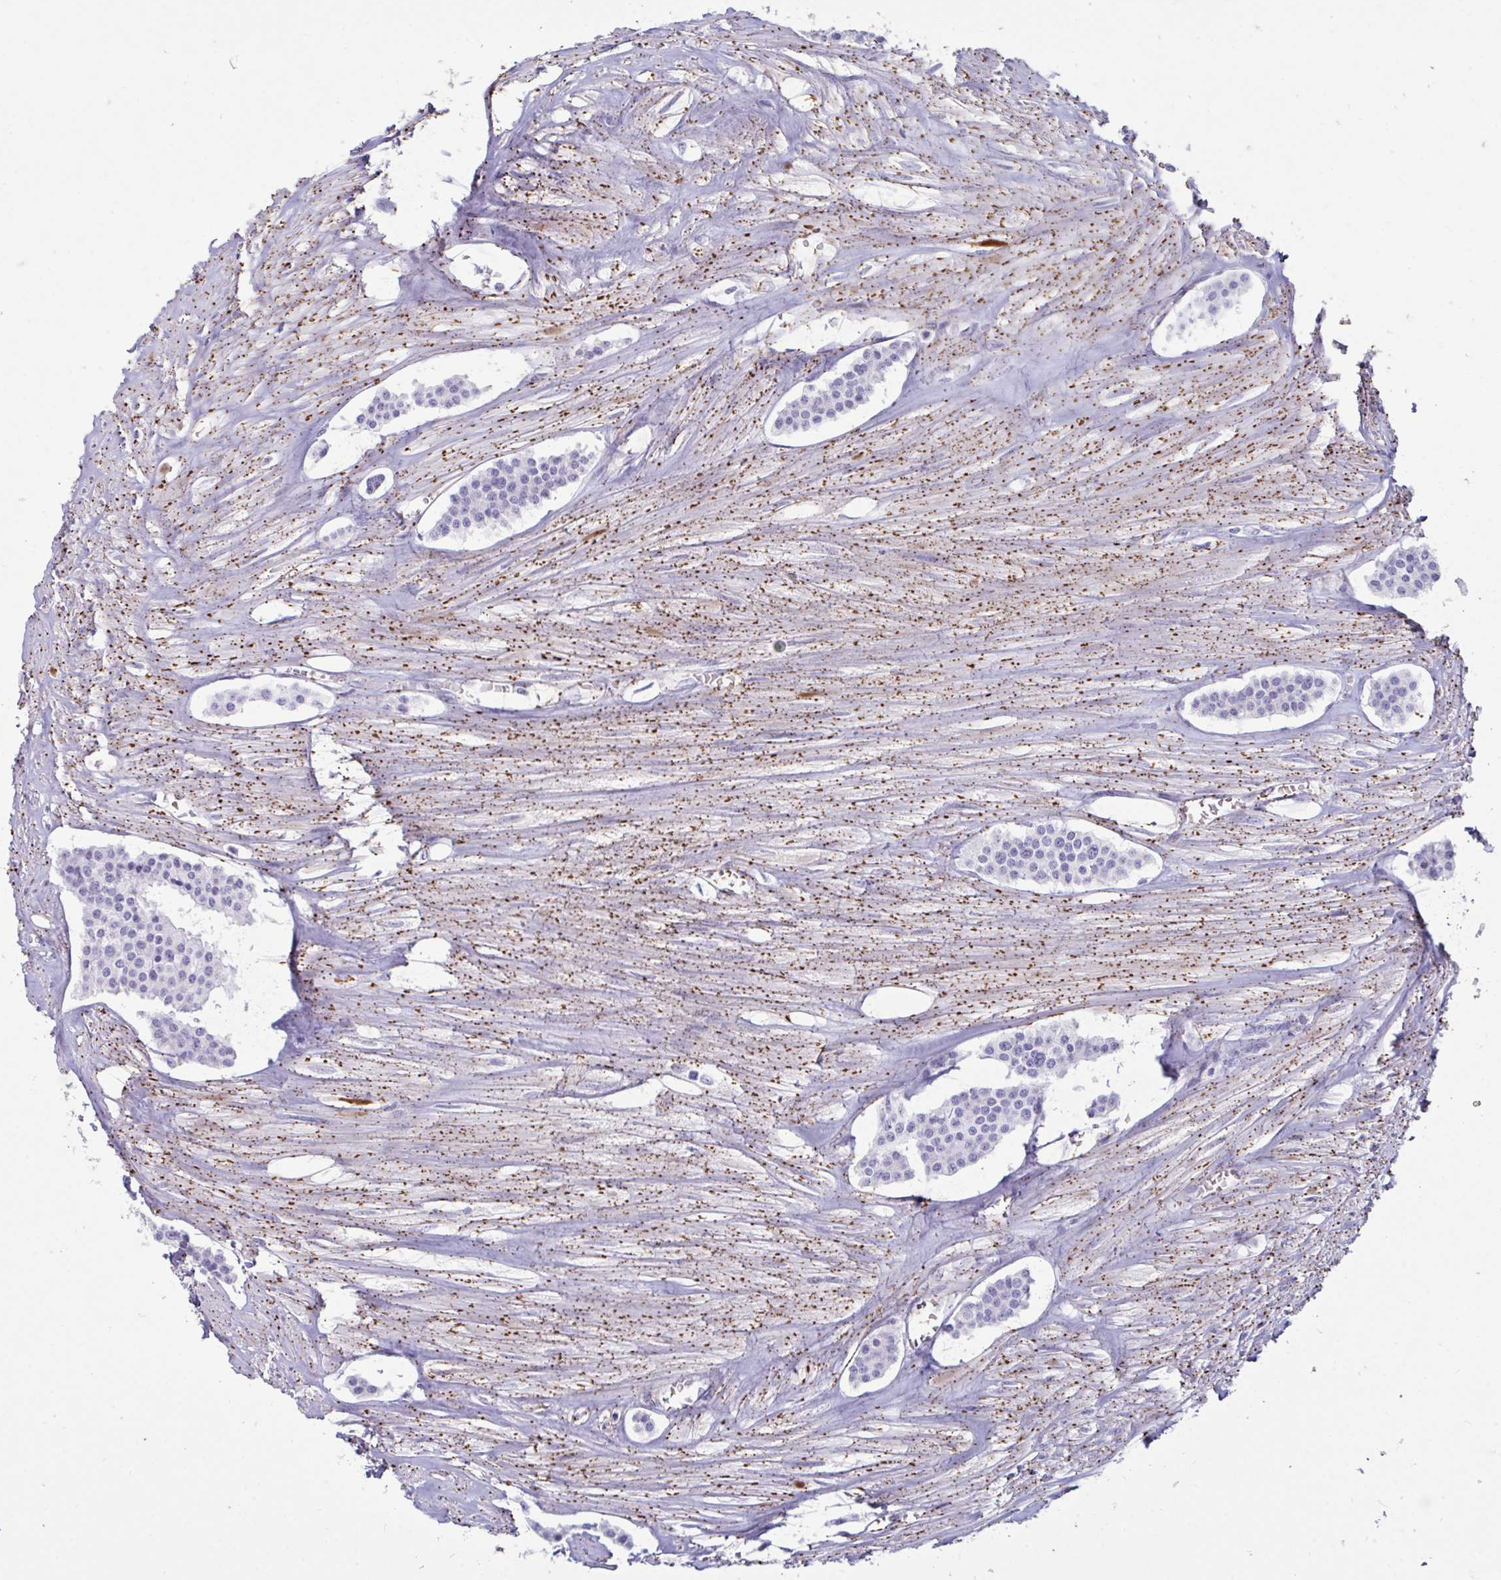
{"staining": {"intensity": "negative", "quantity": "none", "location": "none"}, "tissue": "carcinoid", "cell_type": "Tumor cells", "image_type": "cancer", "snomed": [{"axis": "morphology", "description": "Carcinoid, malignant, NOS"}, {"axis": "topography", "description": "Small intestine"}], "caption": "Immunohistochemistry image of neoplastic tissue: human carcinoid (malignant) stained with DAB demonstrates no significant protein expression in tumor cells. (DAB IHC with hematoxylin counter stain).", "gene": "UBL3", "patient": {"sex": "male", "age": 60}}